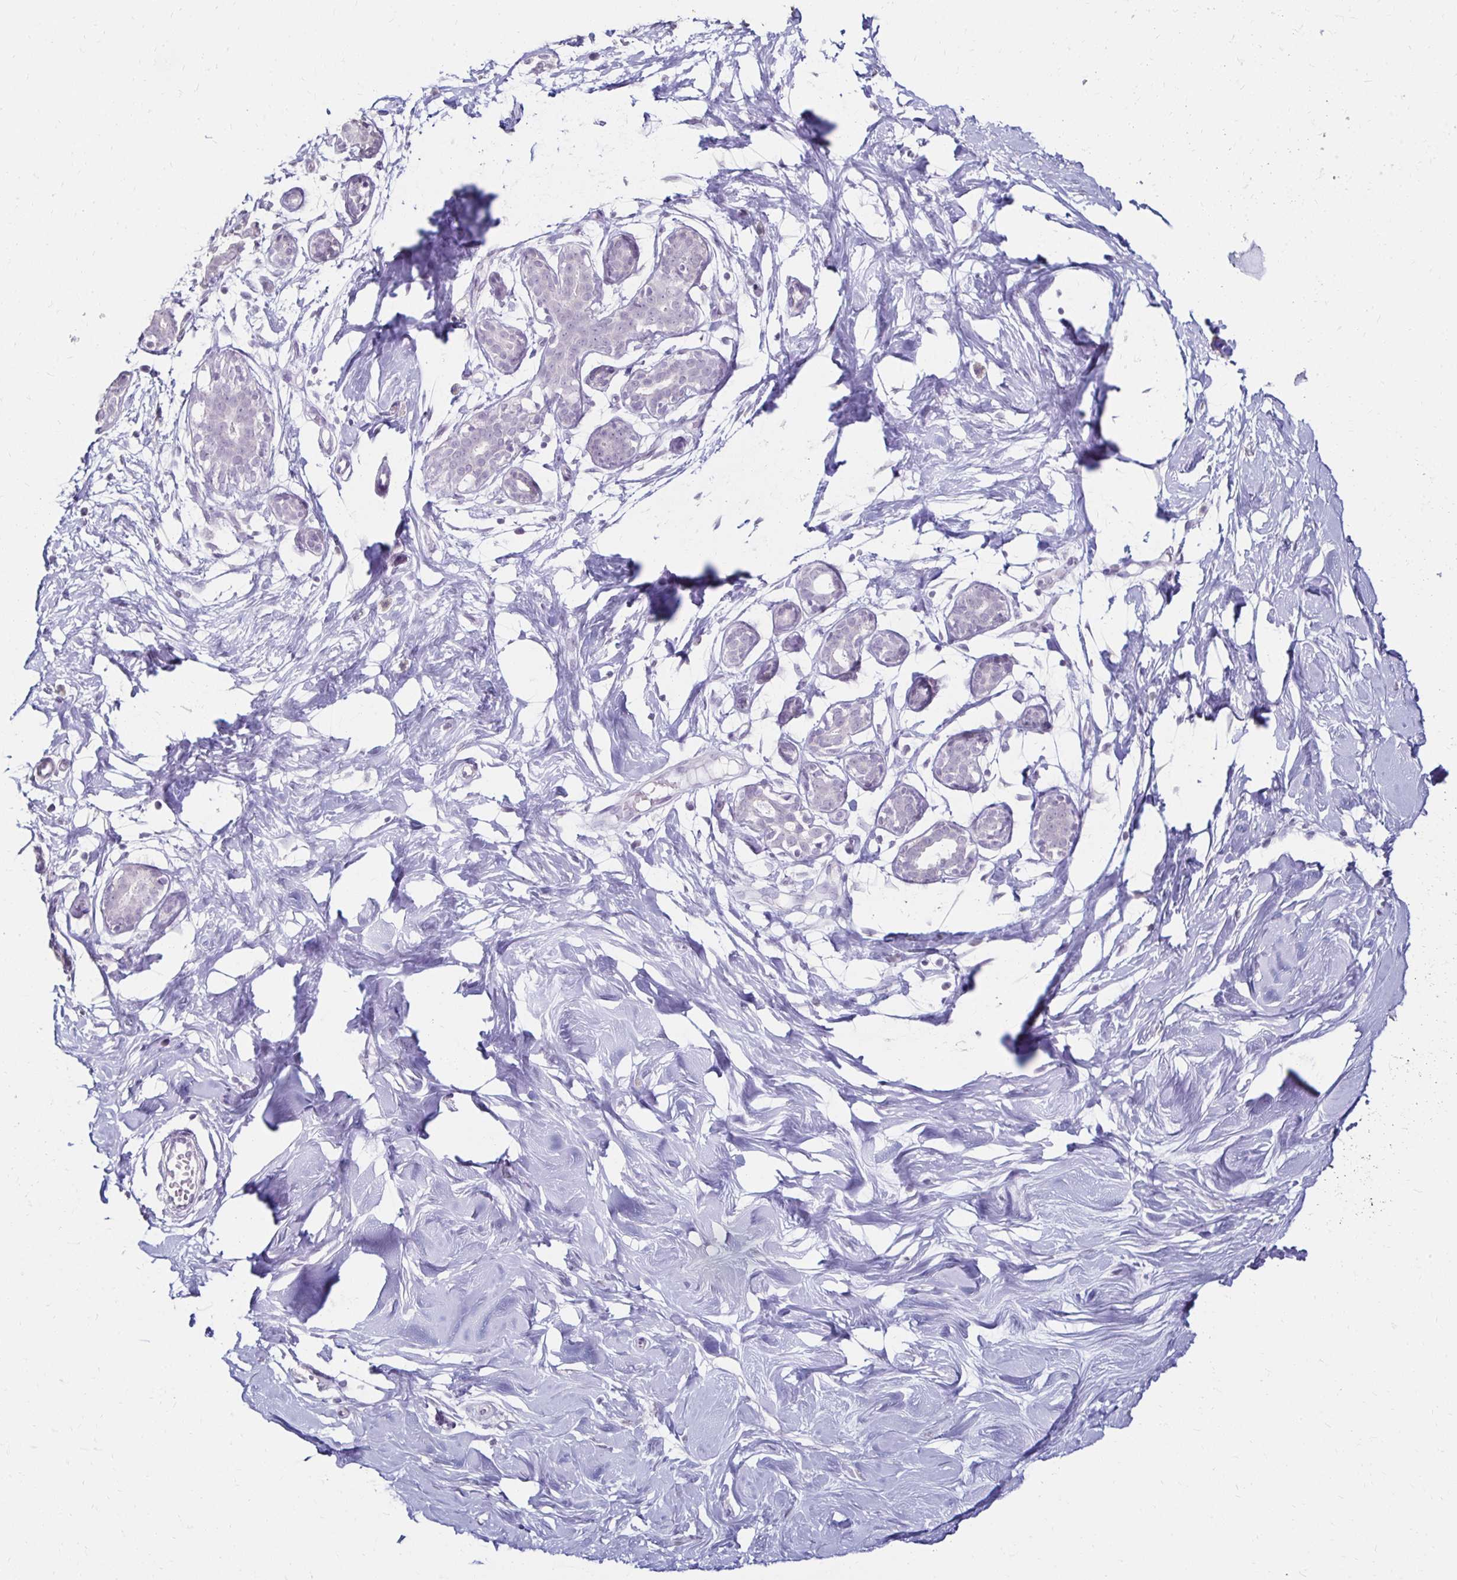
{"staining": {"intensity": "negative", "quantity": "none", "location": "none"}, "tissue": "breast", "cell_type": "Adipocytes", "image_type": "normal", "snomed": [{"axis": "morphology", "description": "Normal tissue, NOS"}, {"axis": "topography", "description": "Breast"}], "caption": "High magnification brightfield microscopy of benign breast stained with DAB (brown) and counterstained with hematoxylin (blue): adipocytes show no significant expression.", "gene": "TOMM34", "patient": {"sex": "female", "age": 27}}